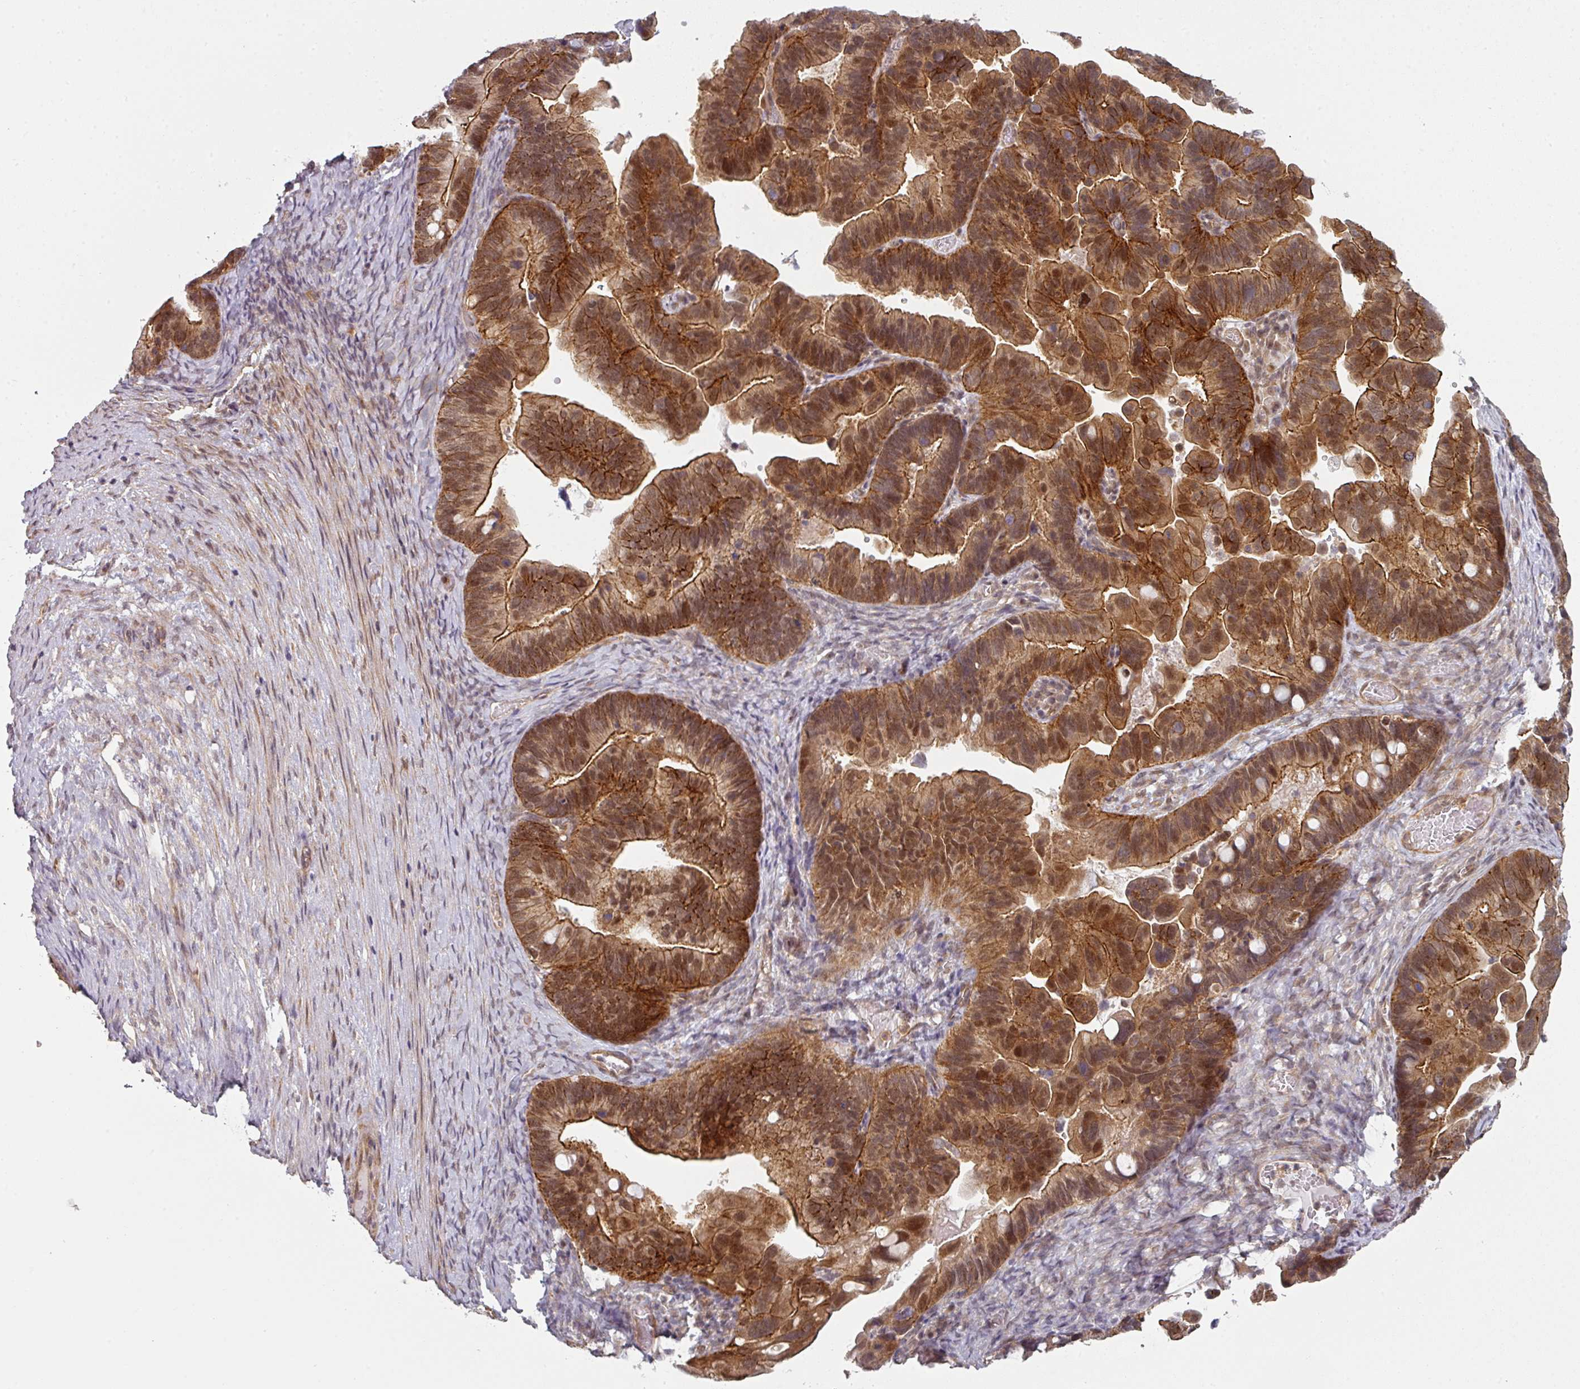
{"staining": {"intensity": "moderate", "quantity": ">75%", "location": "cytoplasmic/membranous,nuclear"}, "tissue": "ovarian cancer", "cell_type": "Tumor cells", "image_type": "cancer", "snomed": [{"axis": "morphology", "description": "Cystadenocarcinoma, serous, NOS"}, {"axis": "topography", "description": "Ovary"}], "caption": "Immunohistochemistry (IHC) of human ovarian serous cystadenocarcinoma displays medium levels of moderate cytoplasmic/membranous and nuclear staining in about >75% of tumor cells.", "gene": "PSME3IP1", "patient": {"sex": "female", "age": 56}}